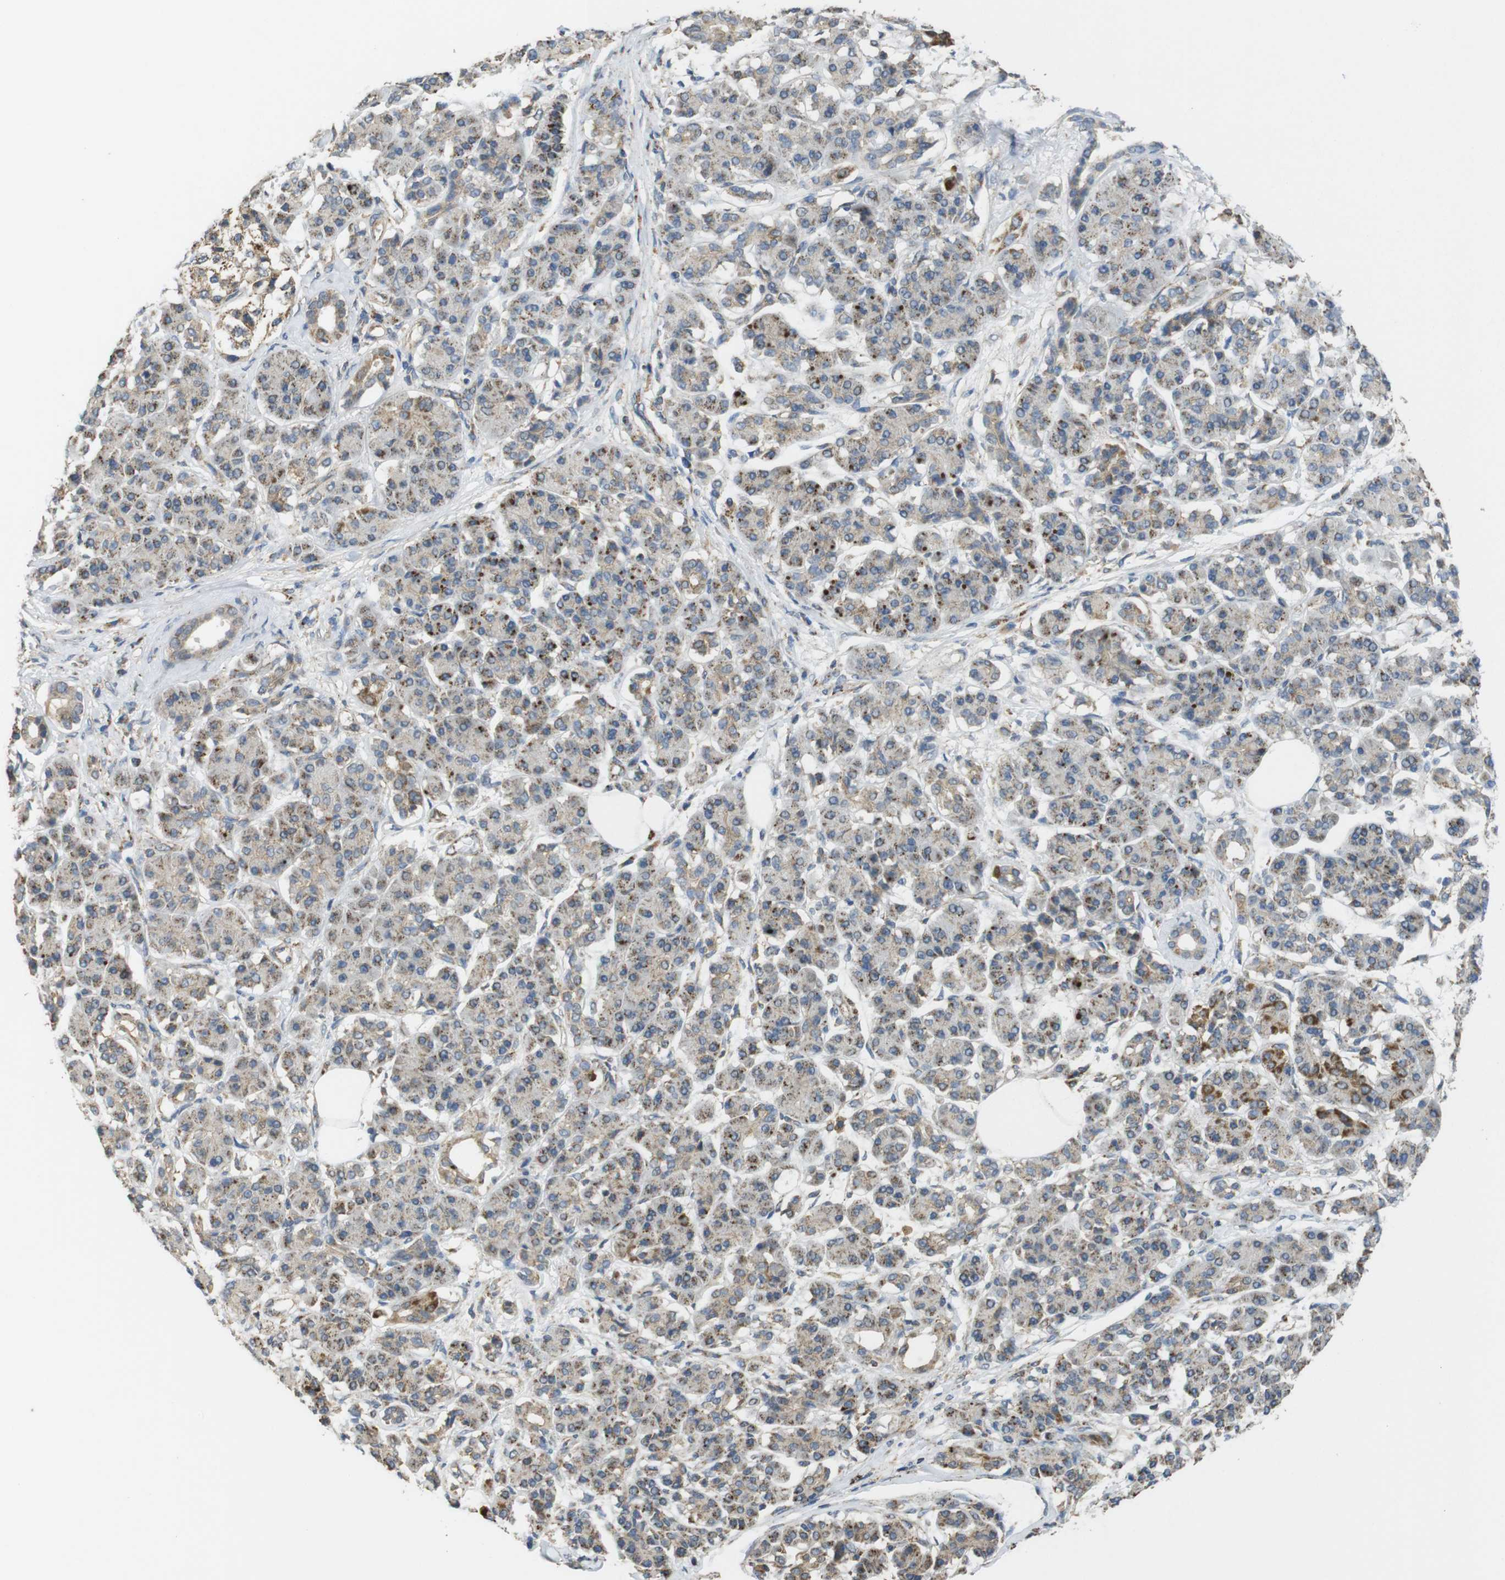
{"staining": {"intensity": "moderate", "quantity": "25%-75%", "location": "cytoplasmic/membranous"}, "tissue": "pancreatic cancer", "cell_type": "Tumor cells", "image_type": "cancer", "snomed": [{"axis": "morphology", "description": "Adenocarcinoma, NOS"}, {"axis": "topography", "description": "Pancreas"}], "caption": "Pancreatic cancer was stained to show a protein in brown. There is medium levels of moderate cytoplasmic/membranous staining in about 25%-75% of tumor cells.", "gene": "CALHM2", "patient": {"sex": "female", "age": 56}}